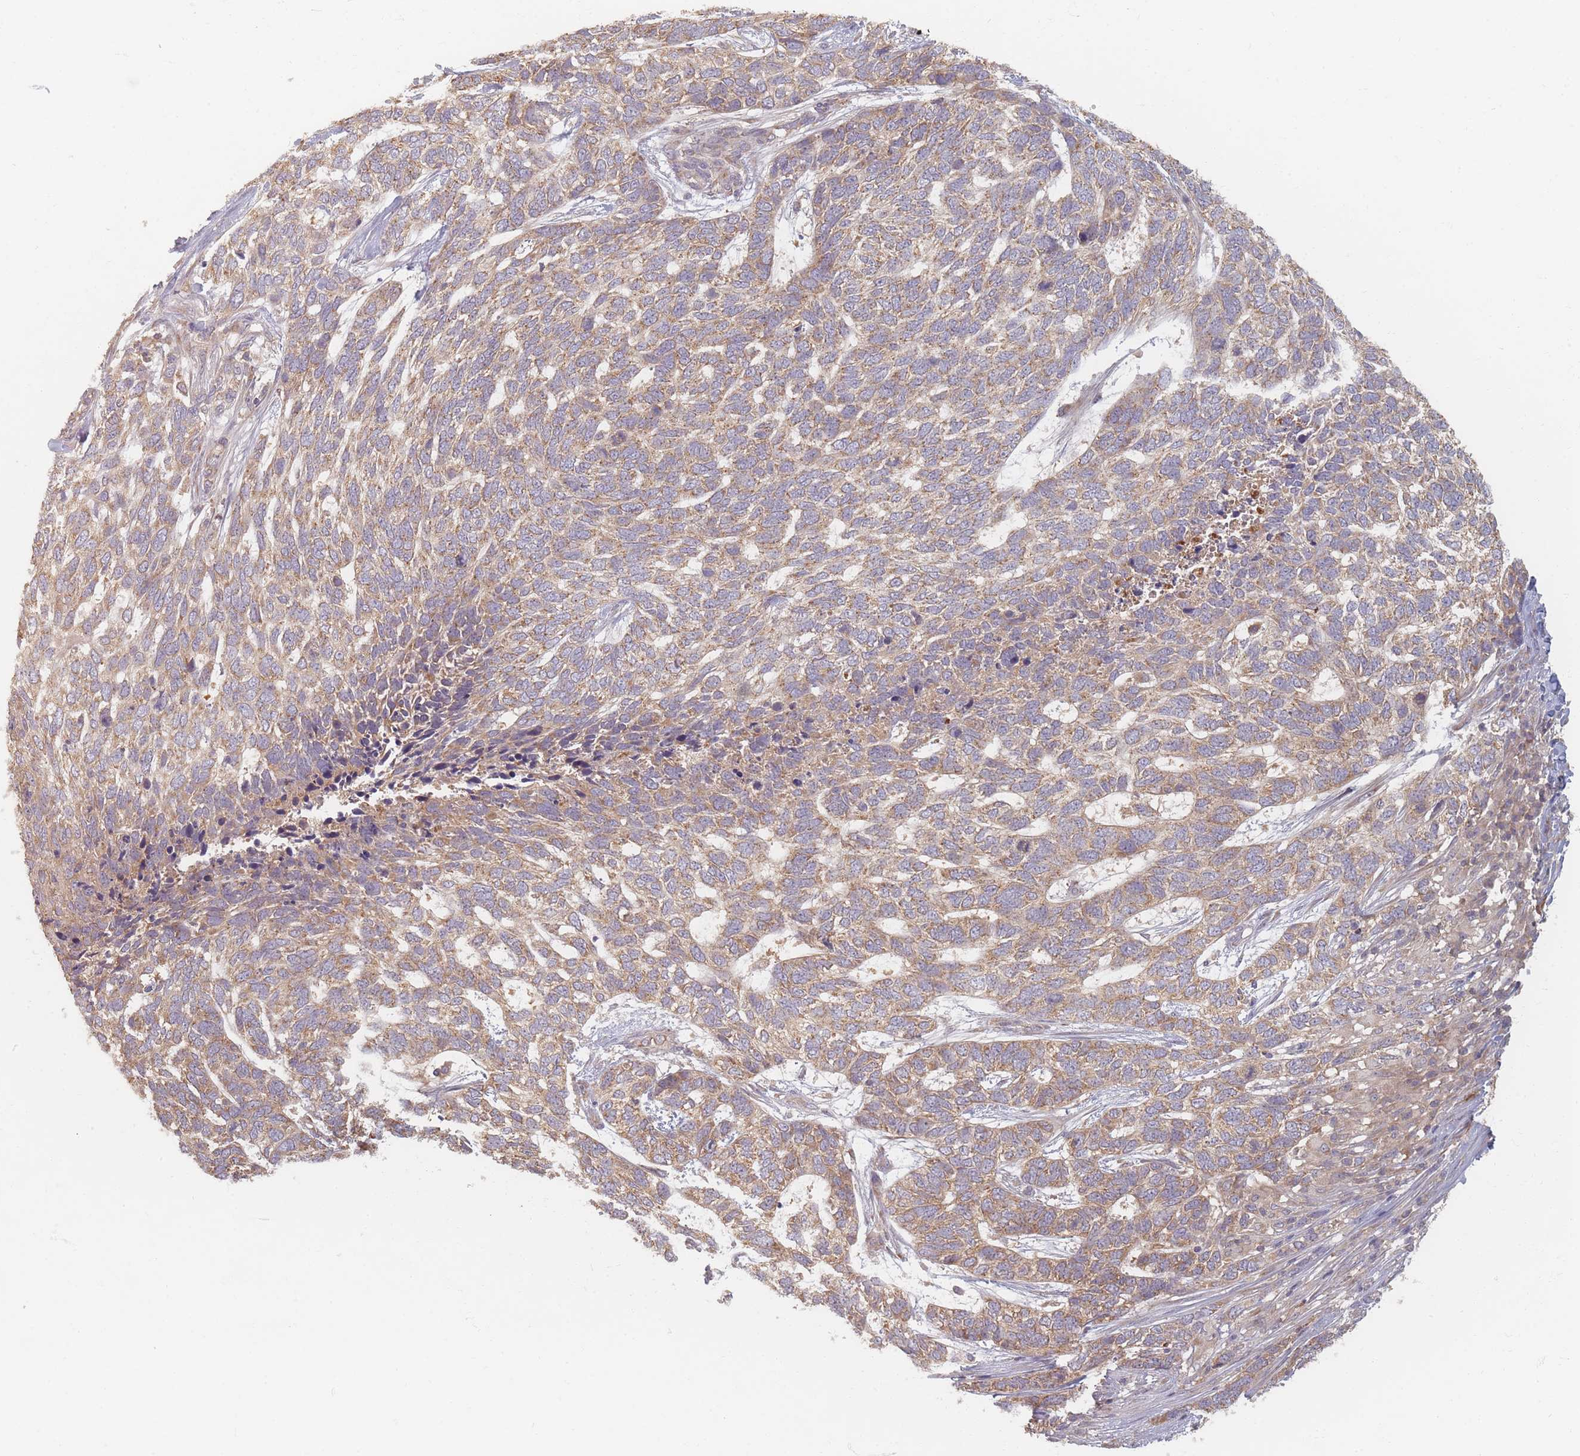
{"staining": {"intensity": "moderate", "quantity": "25%-75%", "location": "cytoplasmic/membranous"}, "tissue": "skin cancer", "cell_type": "Tumor cells", "image_type": "cancer", "snomed": [{"axis": "morphology", "description": "Basal cell carcinoma"}, {"axis": "topography", "description": "Skin"}], "caption": "Brown immunohistochemical staining in human skin basal cell carcinoma displays moderate cytoplasmic/membranous expression in approximately 25%-75% of tumor cells.", "gene": "SLC35F3", "patient": {"sex": "female", "age": 65}}